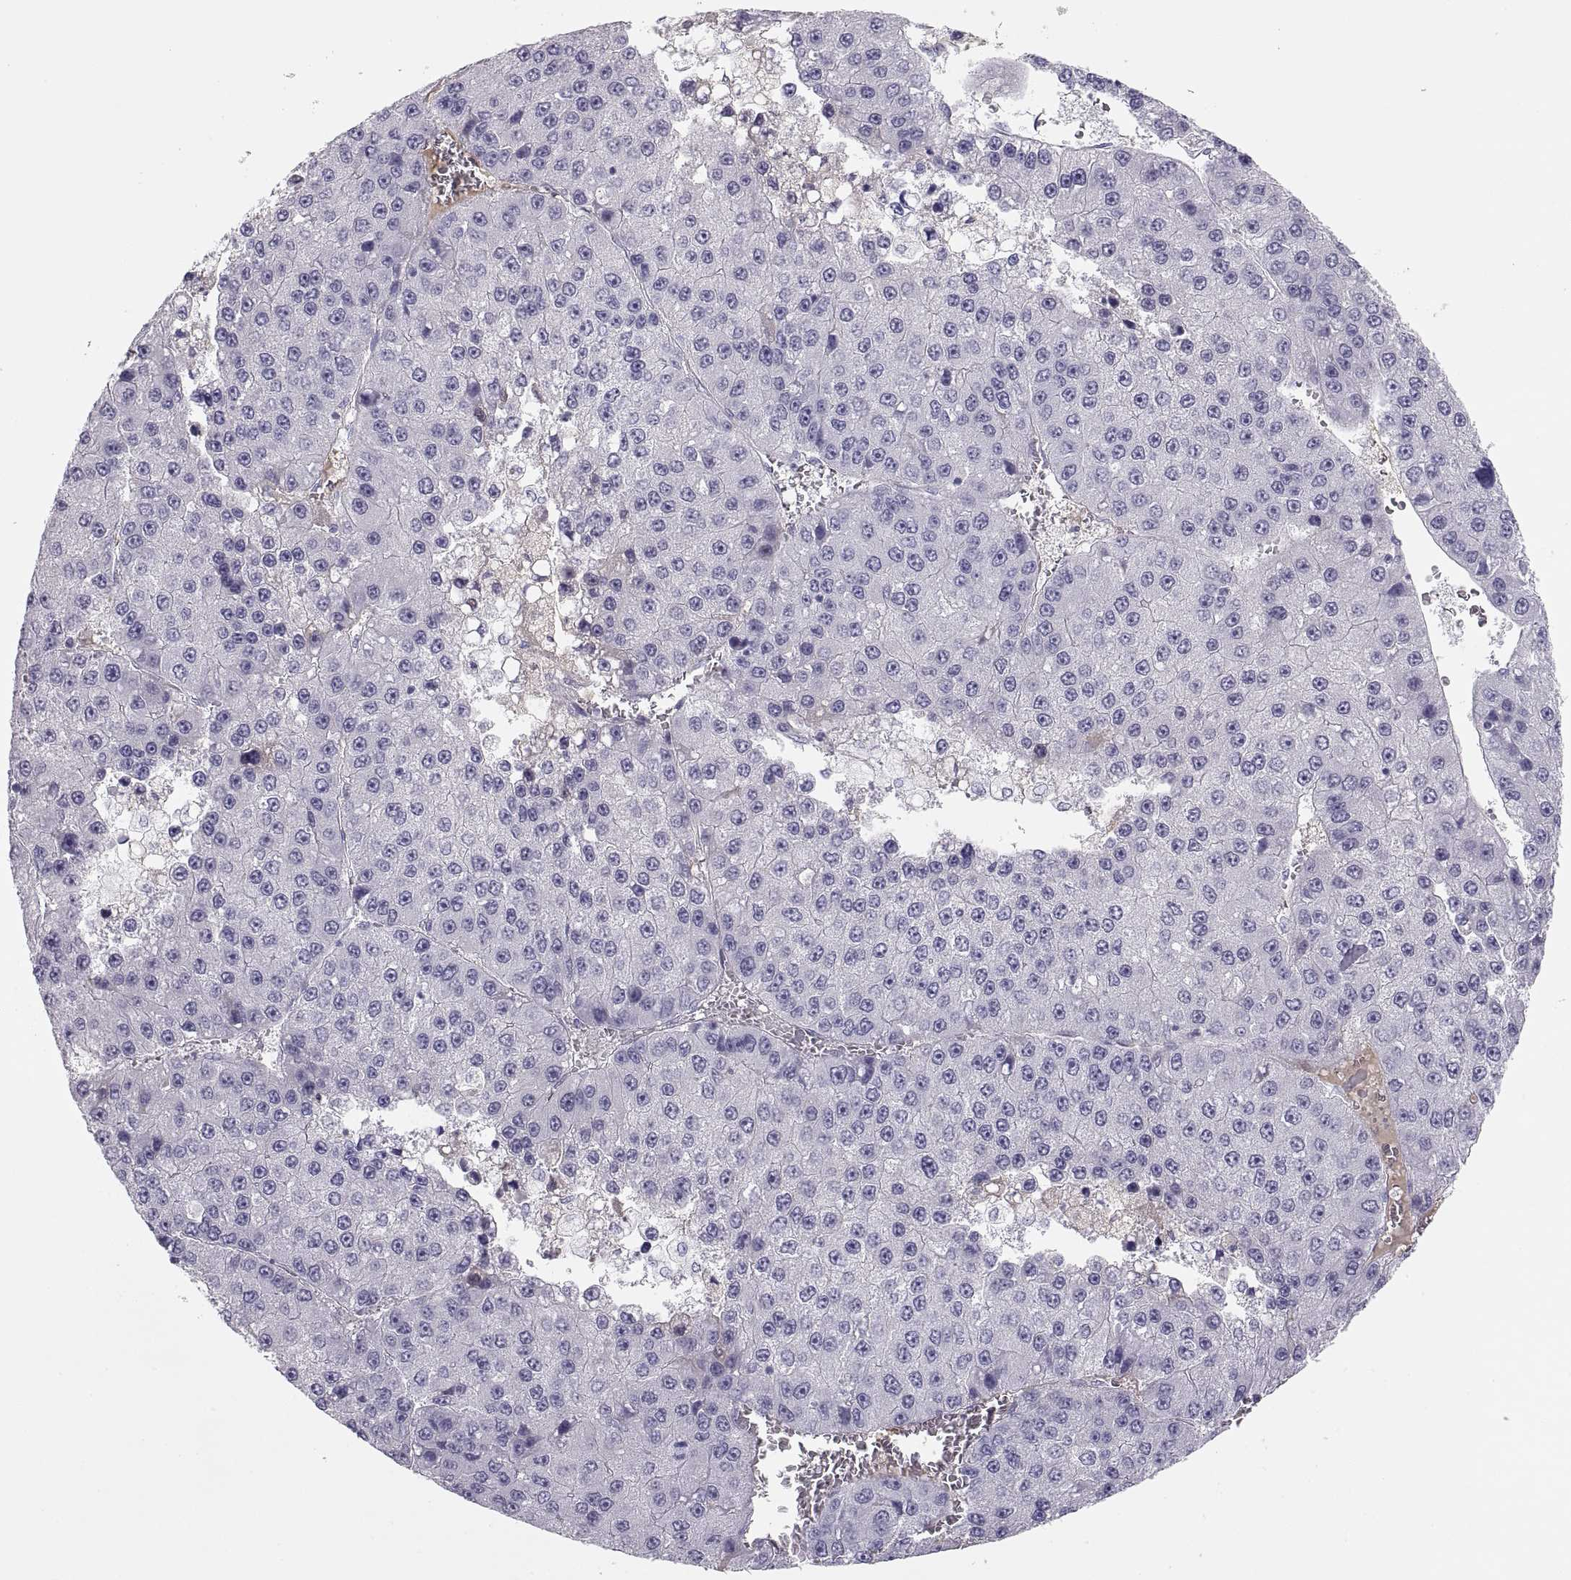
{"staining": {"intensity": "negative", "quantity": "none", "location": "none"}, "tissue": "liver cancer", "cell_type": "Tumor cells", "image_type": "cancer", "snomed": [{"axis": "morphology", "description": "Carcinoma, Hepatocellular, NOS"}, {"axis": "topography", "description": "Liver"}], "caption": "Protein analysis of hepatocellular carcinoma (liver) demonstrates no significant staining in tumor cells.", "gene": "MAGEB2", "patient": {"sex": "female", "age": 73}}